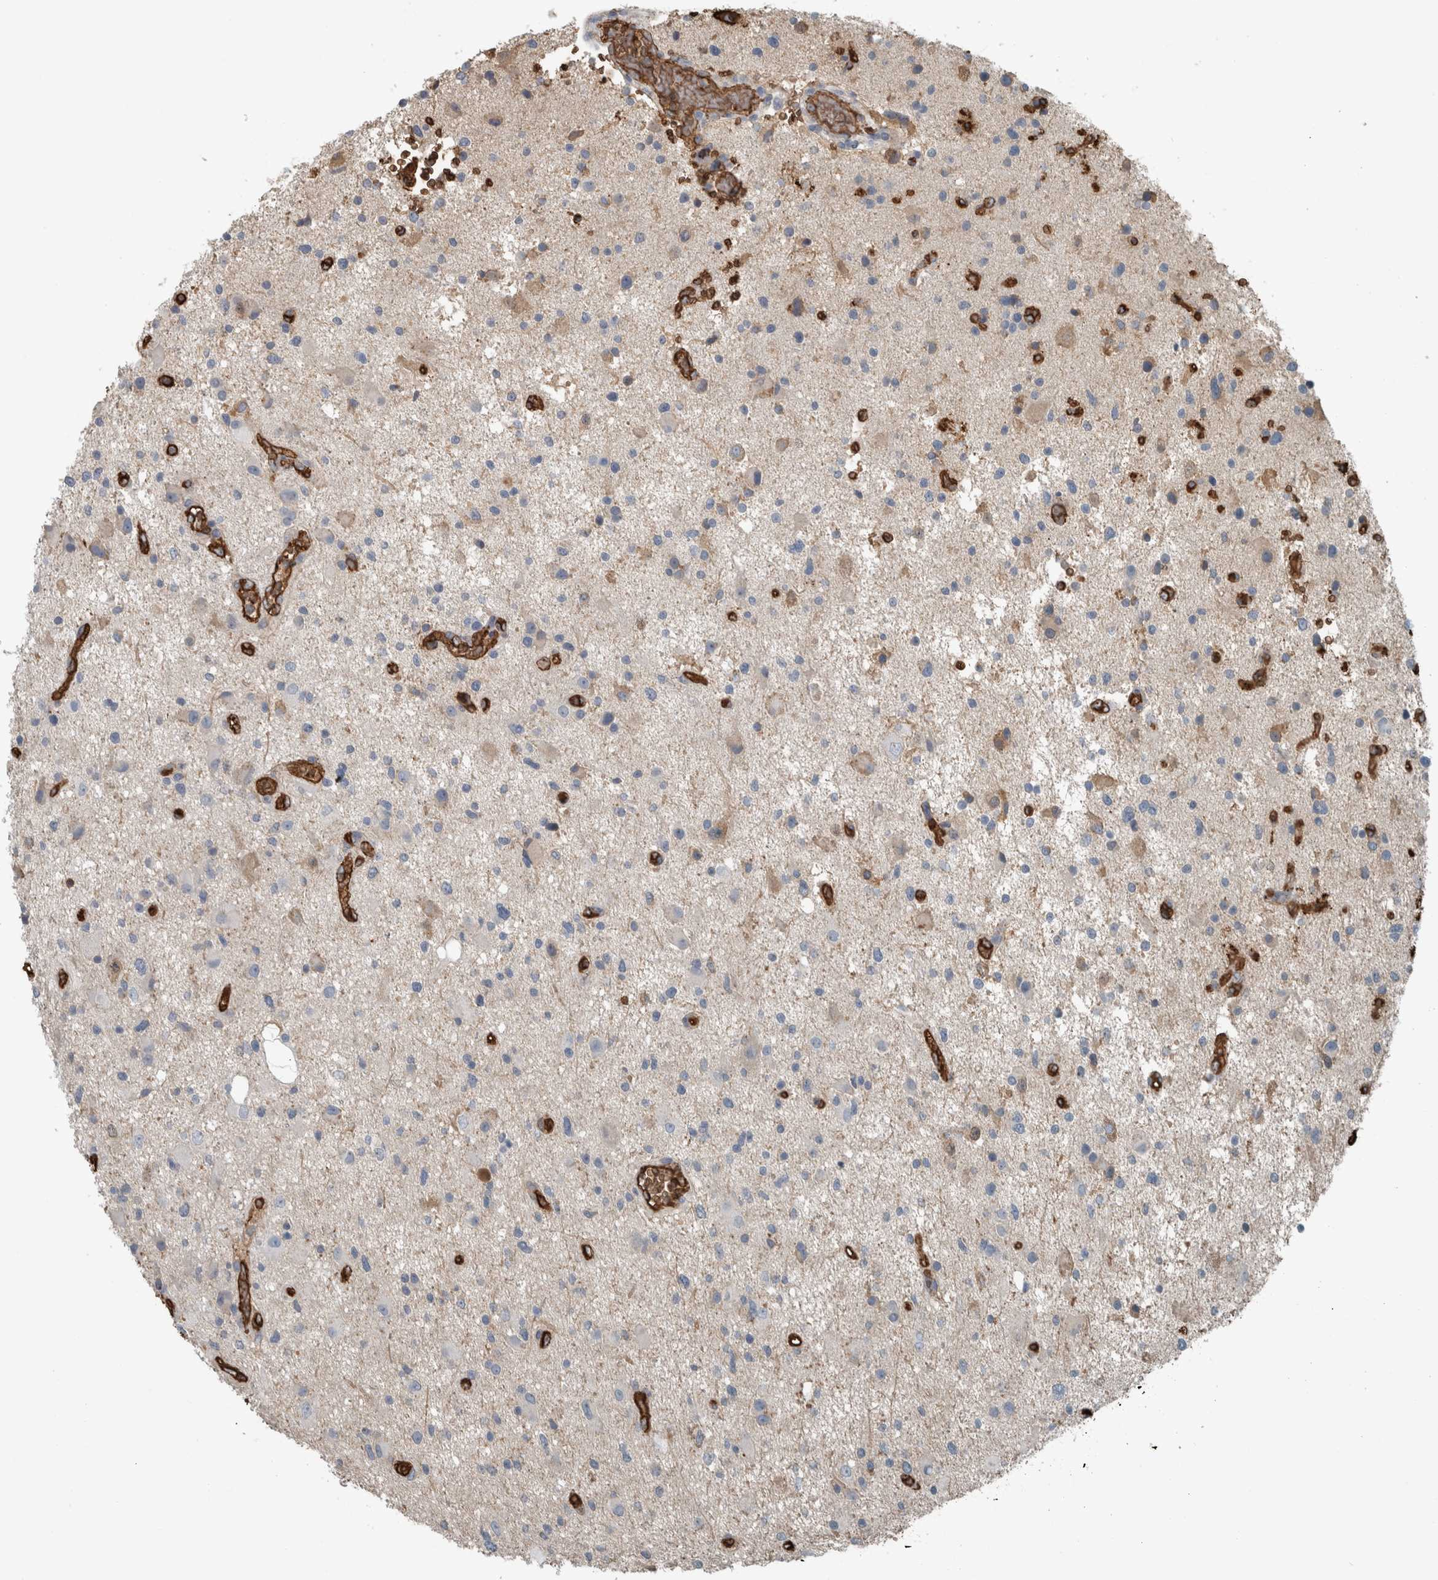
{"staining": {"intensity": "negative", "quantity": "none", "location": "none"}, "tissue": "glioma", "cell_type": "Tumor cells", "image_type": "cancer", "snomed": [{"axis": "morphology", "description": "Glioma, malignant, High grade"}, {"axis": "topography", "description": "Brain"}], "caption": "Immunohistochemical staining of glioma exhibits no significant expression in tumor cells.", "gene": "LBP", "patient": {"sex": "male", "age": 33}}